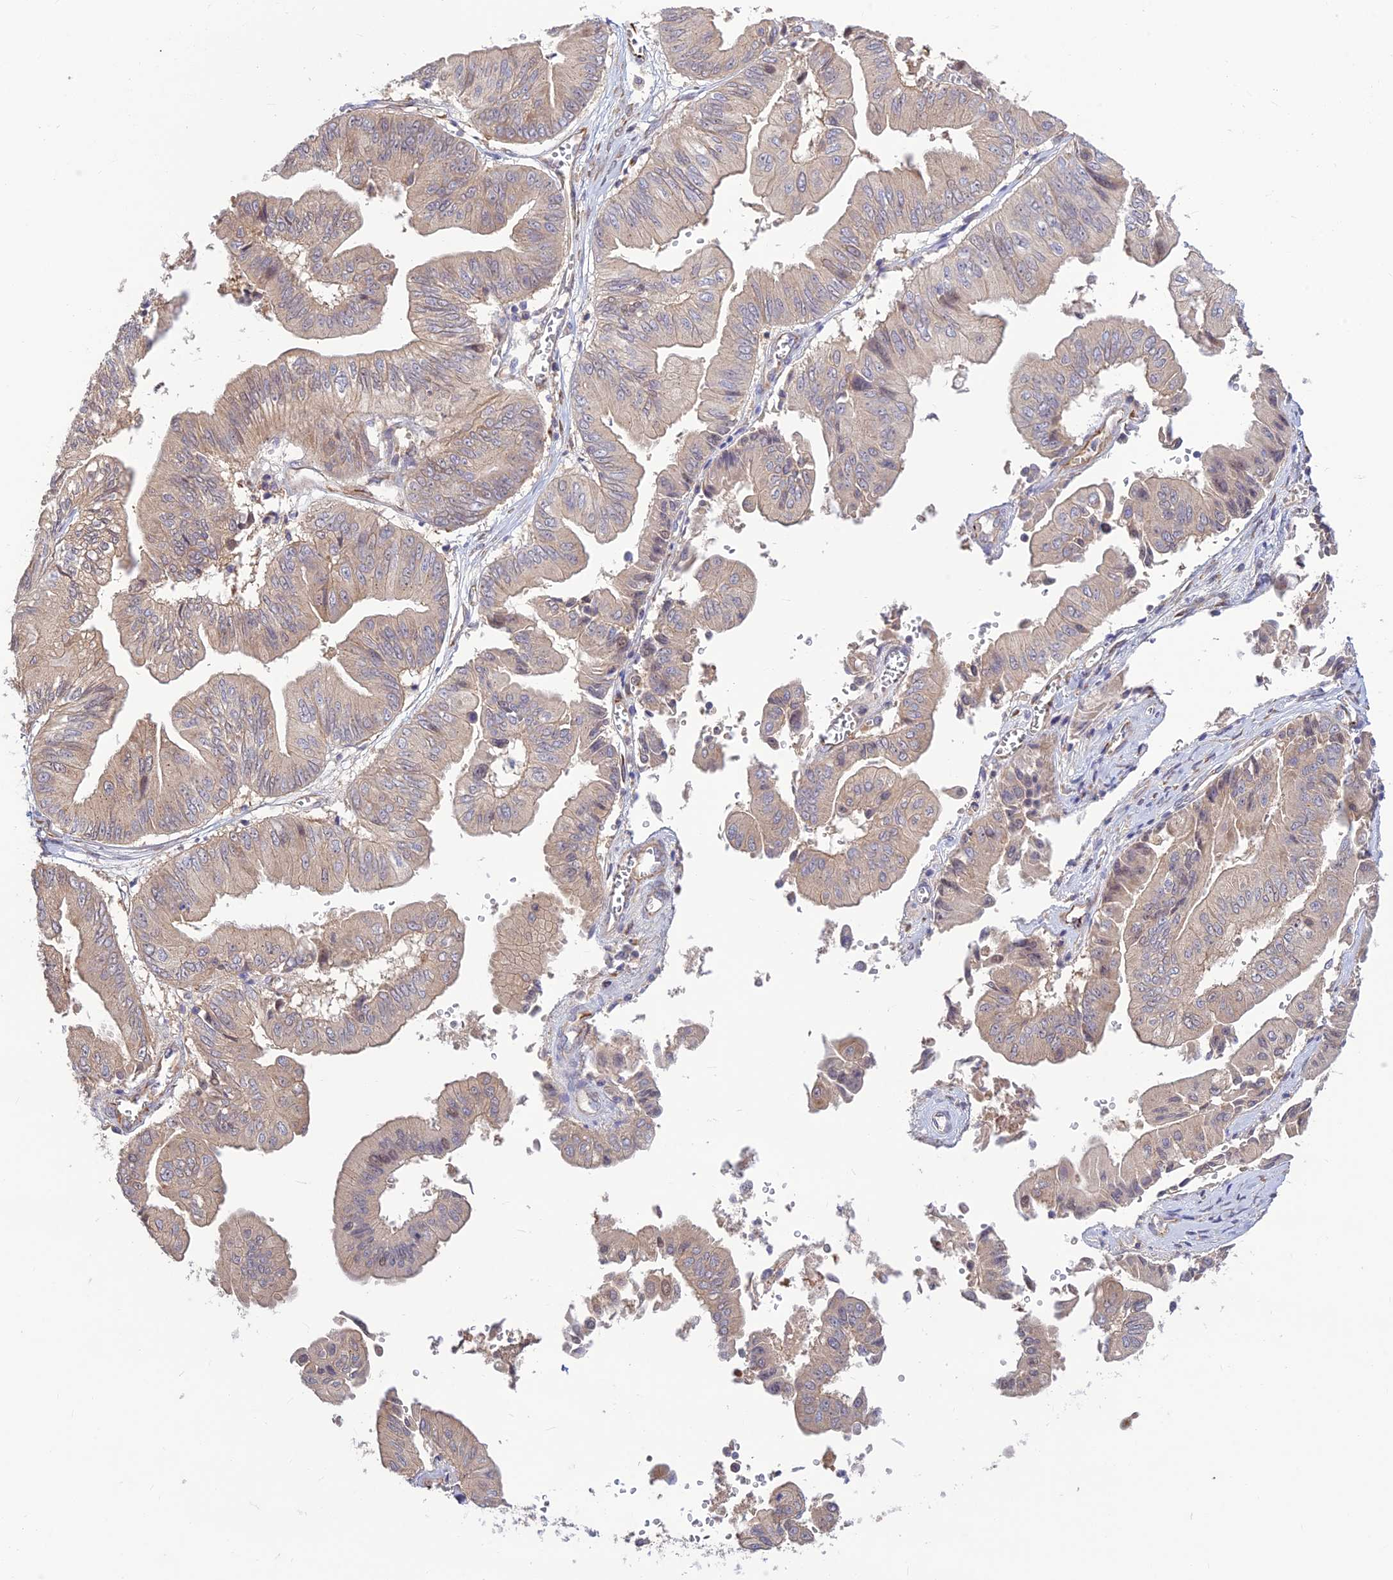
{"staining": {"intensity": "weak", "quantity": "25%-75%", "location": "cytoplasmic/membranous"}, "tissue": "ovarian cancer", "cell_type": "Tumor cells", "image_type": "cancer", "snomed": [{"axis": "morphology", "description": "Cystadenocarcinoma, mucinous, NOS"}, {"axis": "topography", "description": "Ovary"}], "caption": "The immunohistochemical stain highlights weak cytoplasmic/membranous expression in tumor cells of mucinous cystadenocarcinoma (ovarian) tissue.", "gene": "ST8SIA5", "patient": {"sex": "female", "age": 61}}